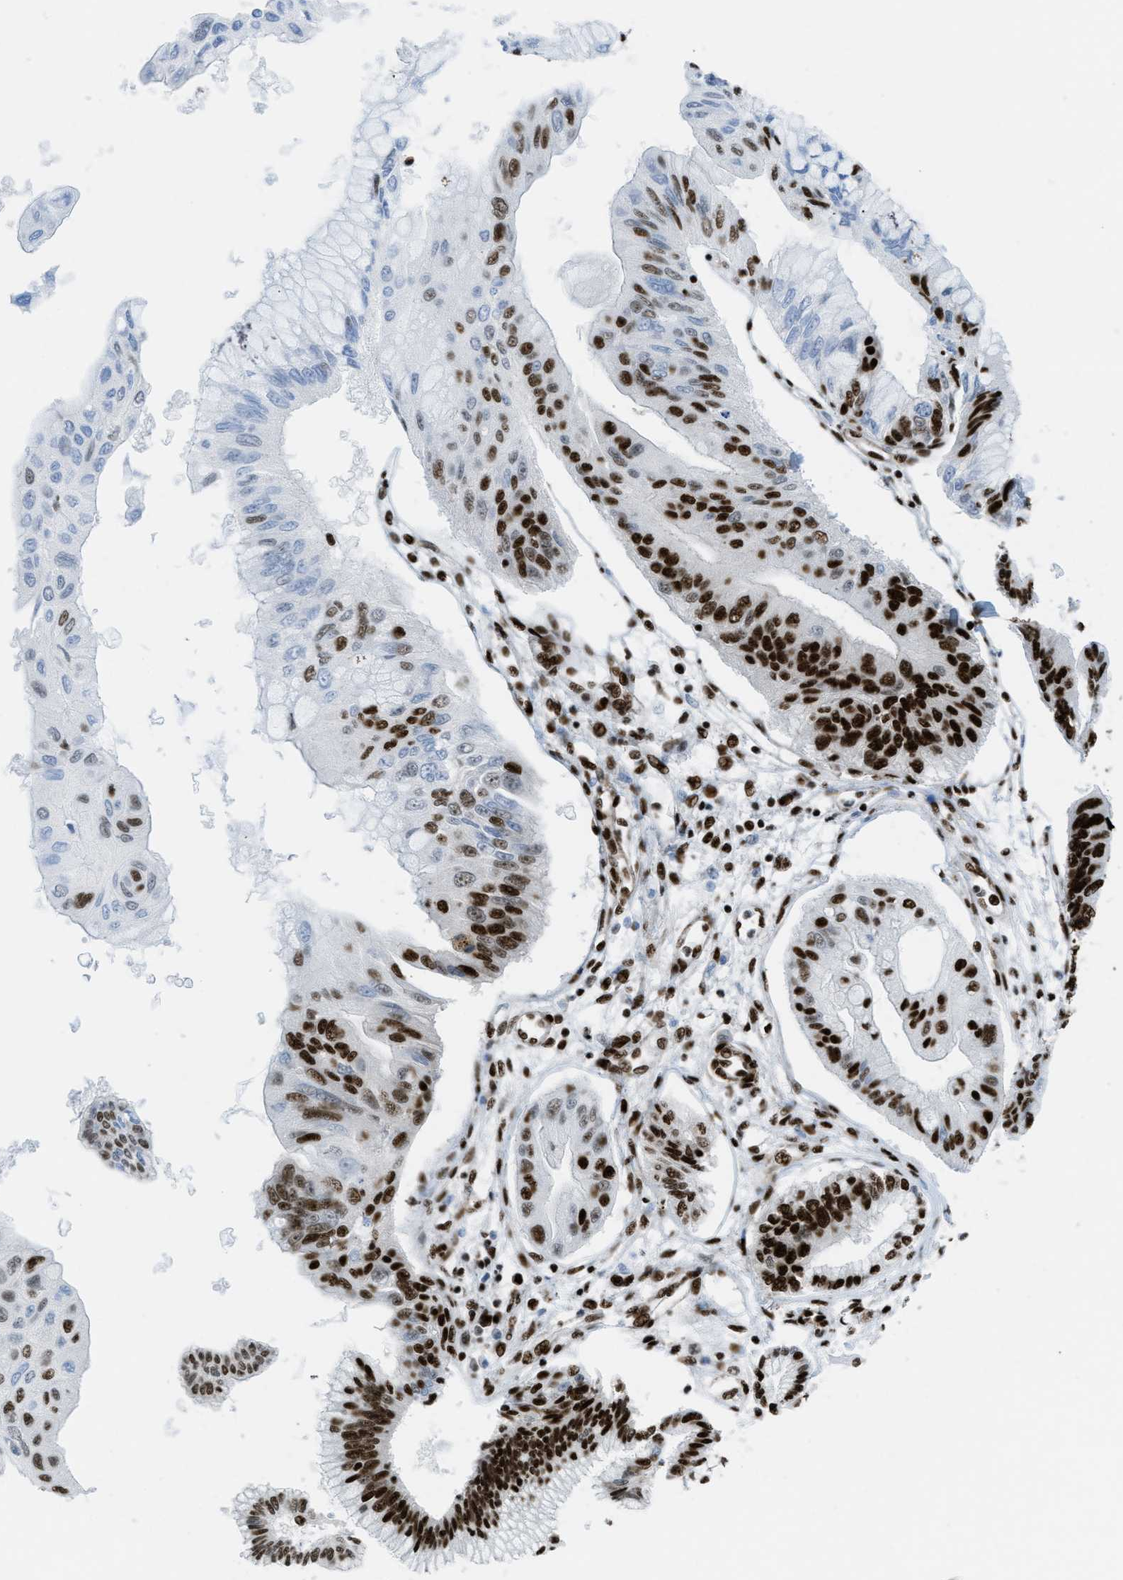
{"staining": {"intensity": "strong", "quantity": ">75%", "location": "nuclear"}, "tissue": "pancreatic cancer", "cell_type": "Tumor cells", "image_type": "cancer", "snomed": [{"axis": "morphology", "description": "Adenocarcinoma, NOS"}, {"axis": "topography", "description": "Pancreas"}], "caption": "A micrograph of human pancreatic cancer stained for a protein exhibits strong nuclear brown staining in tumor cells.", "gene": "ZNF207", "patient": {"sex": "female", "age": 77}}